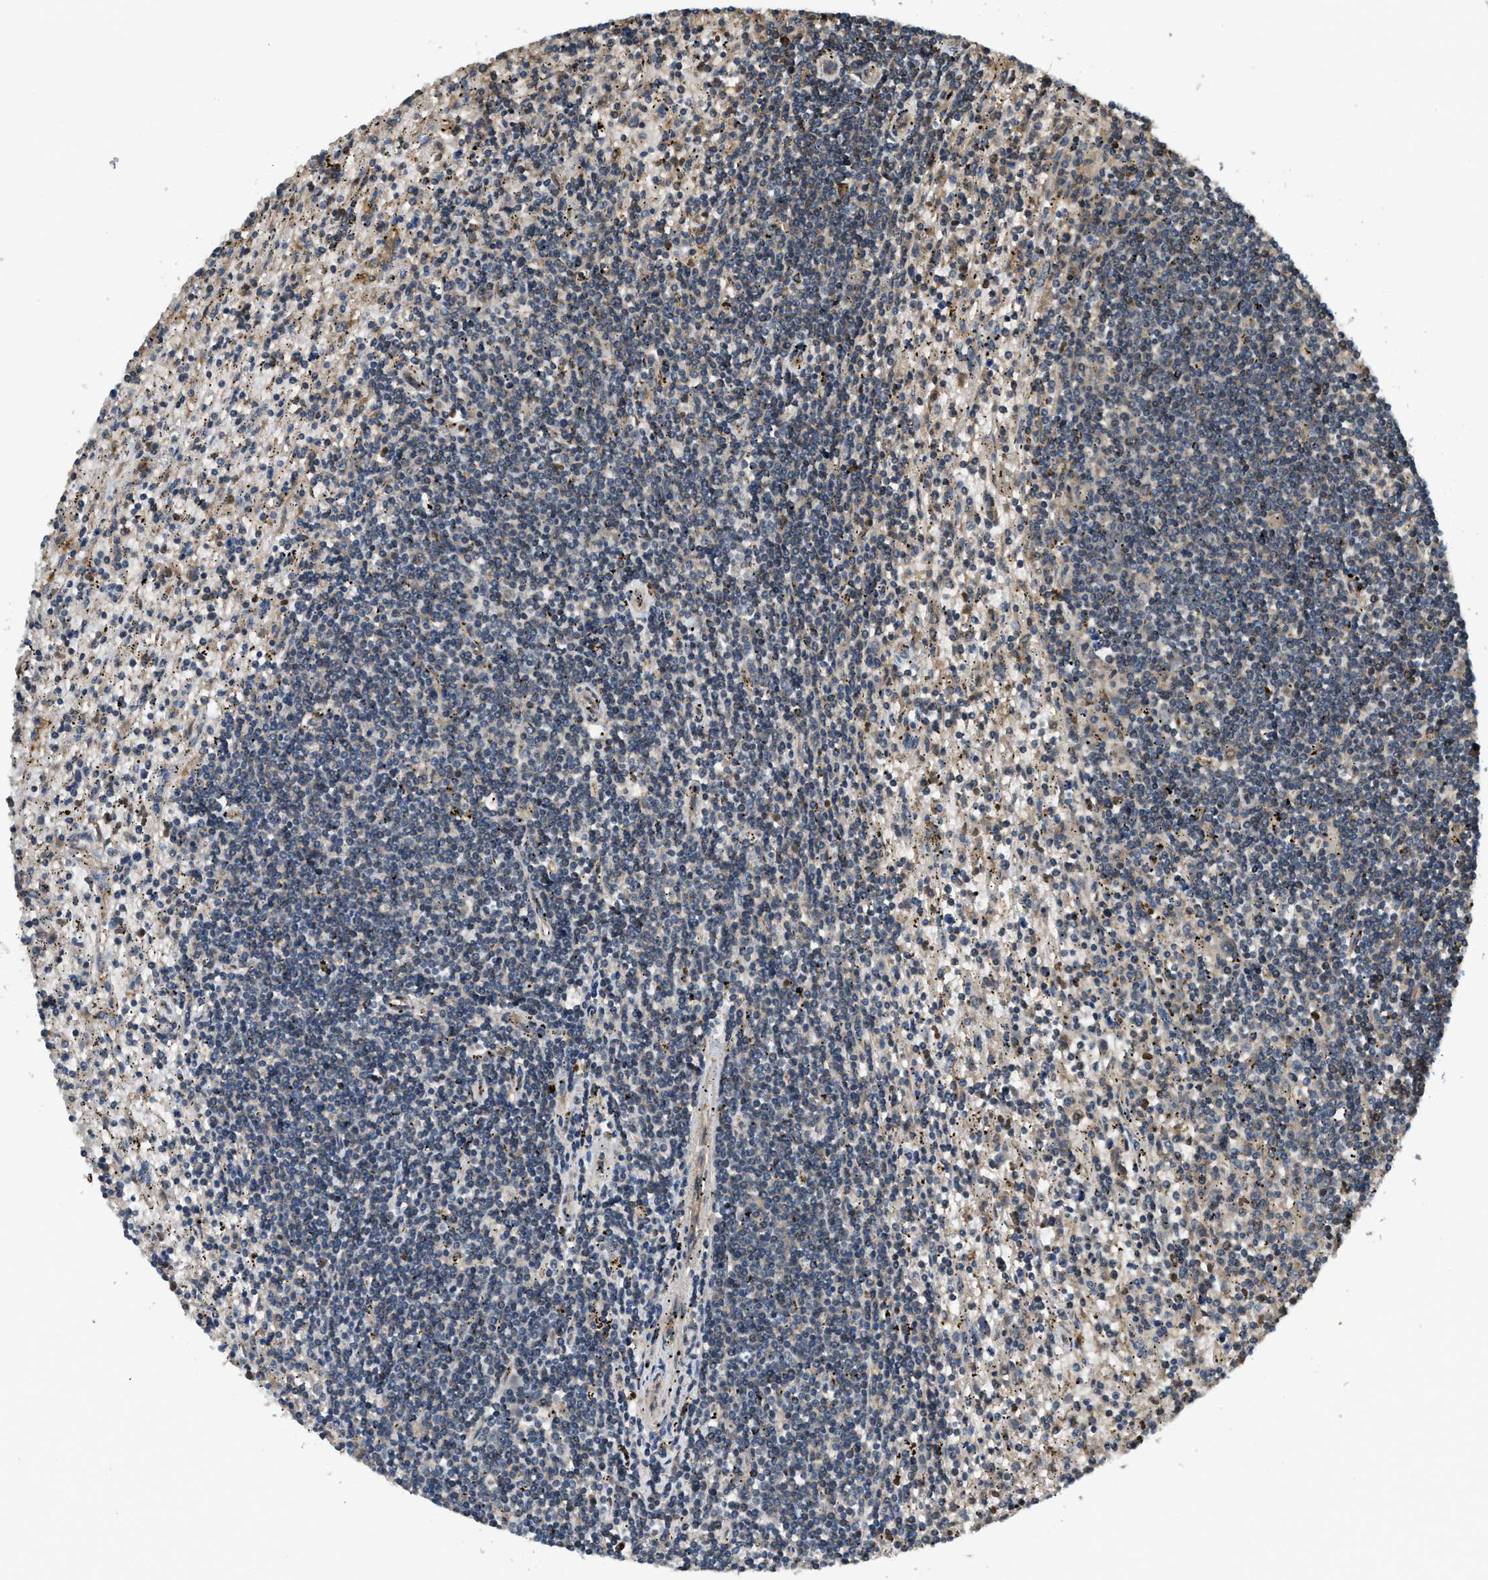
{"staining": {"intensity": "negative", "quantity": "none", "location": "none"}, "tissue": "lymphoma", "cell_type": "Tumor cells", "image_type": "cancer", "snomed": [{"axis": "morphology", "description": "Malignant lymphoma, non-Hodgkin's type, Low grade"}, {"axis": "topography", "description": "Spleen"}], "caption": "An IHC image of low-grade malignant lymphoma, non-Hodgkin's type is shown. There is no staining in tumor cells of low-grade malignant lymphoma, non-Hodgkin's type.", "gene": "BAG4", "patient": {"sex": "male", "age": 76}}